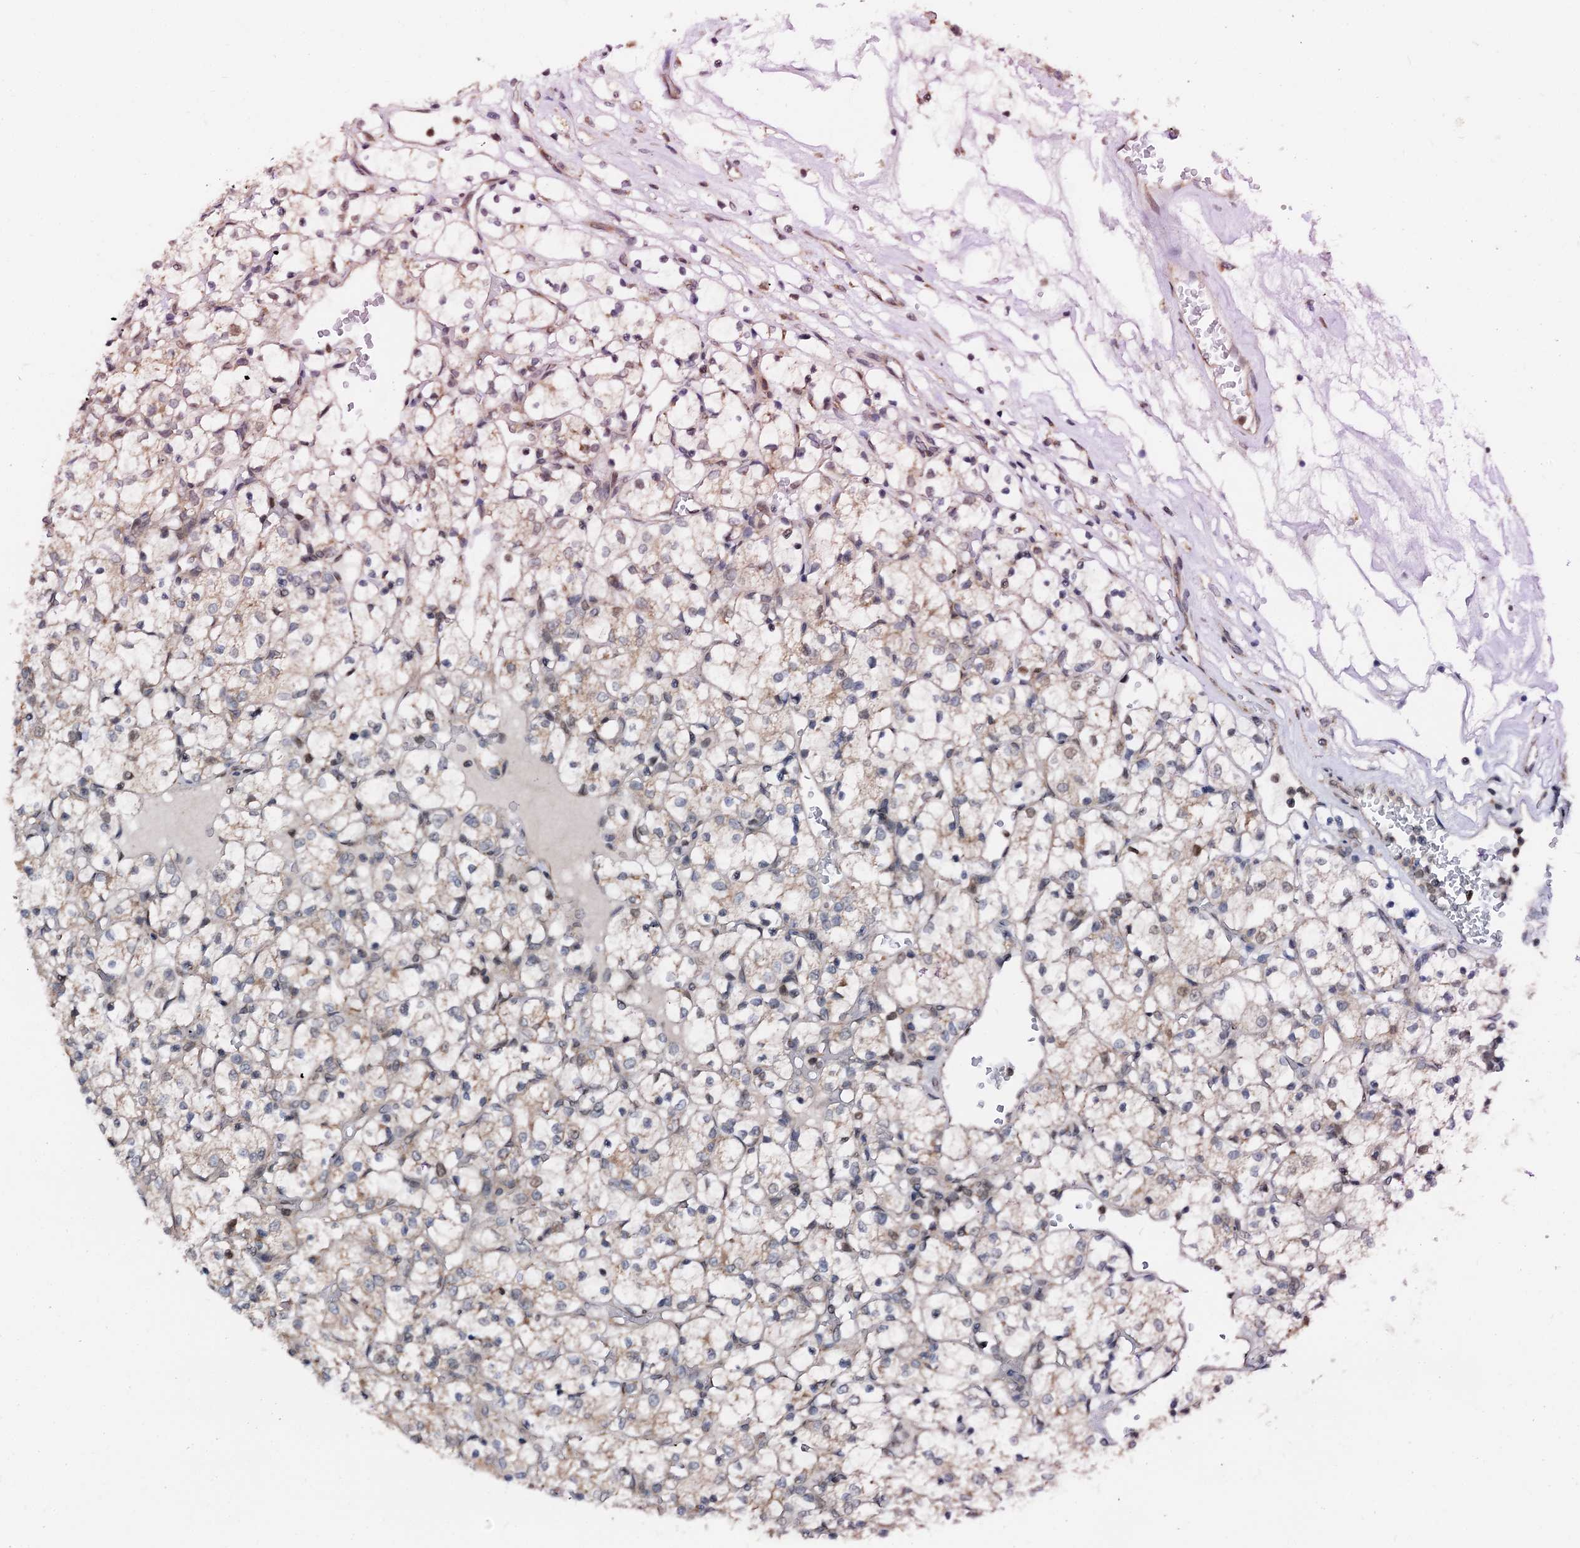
{"staining": {"intensity": "weak", "quantity": "25%-75%", "location": "cytoplasmic/membranous"}, "tissue": "renal cancer", "cell_type": "Tumor cells", "image_type": "cancer", "snomed": [{"axis": "morphology", "description": "Adenocarcinoma, NOS"}, {"axis": "topography", "description": "Kidney"}], "caption": "Human renal cancer (adenocarcinoma) stained with a protein marker displays weak staining in tumor cells.", "gene": "MCMBP", "patient": {"sex": "female", "age": 69}}